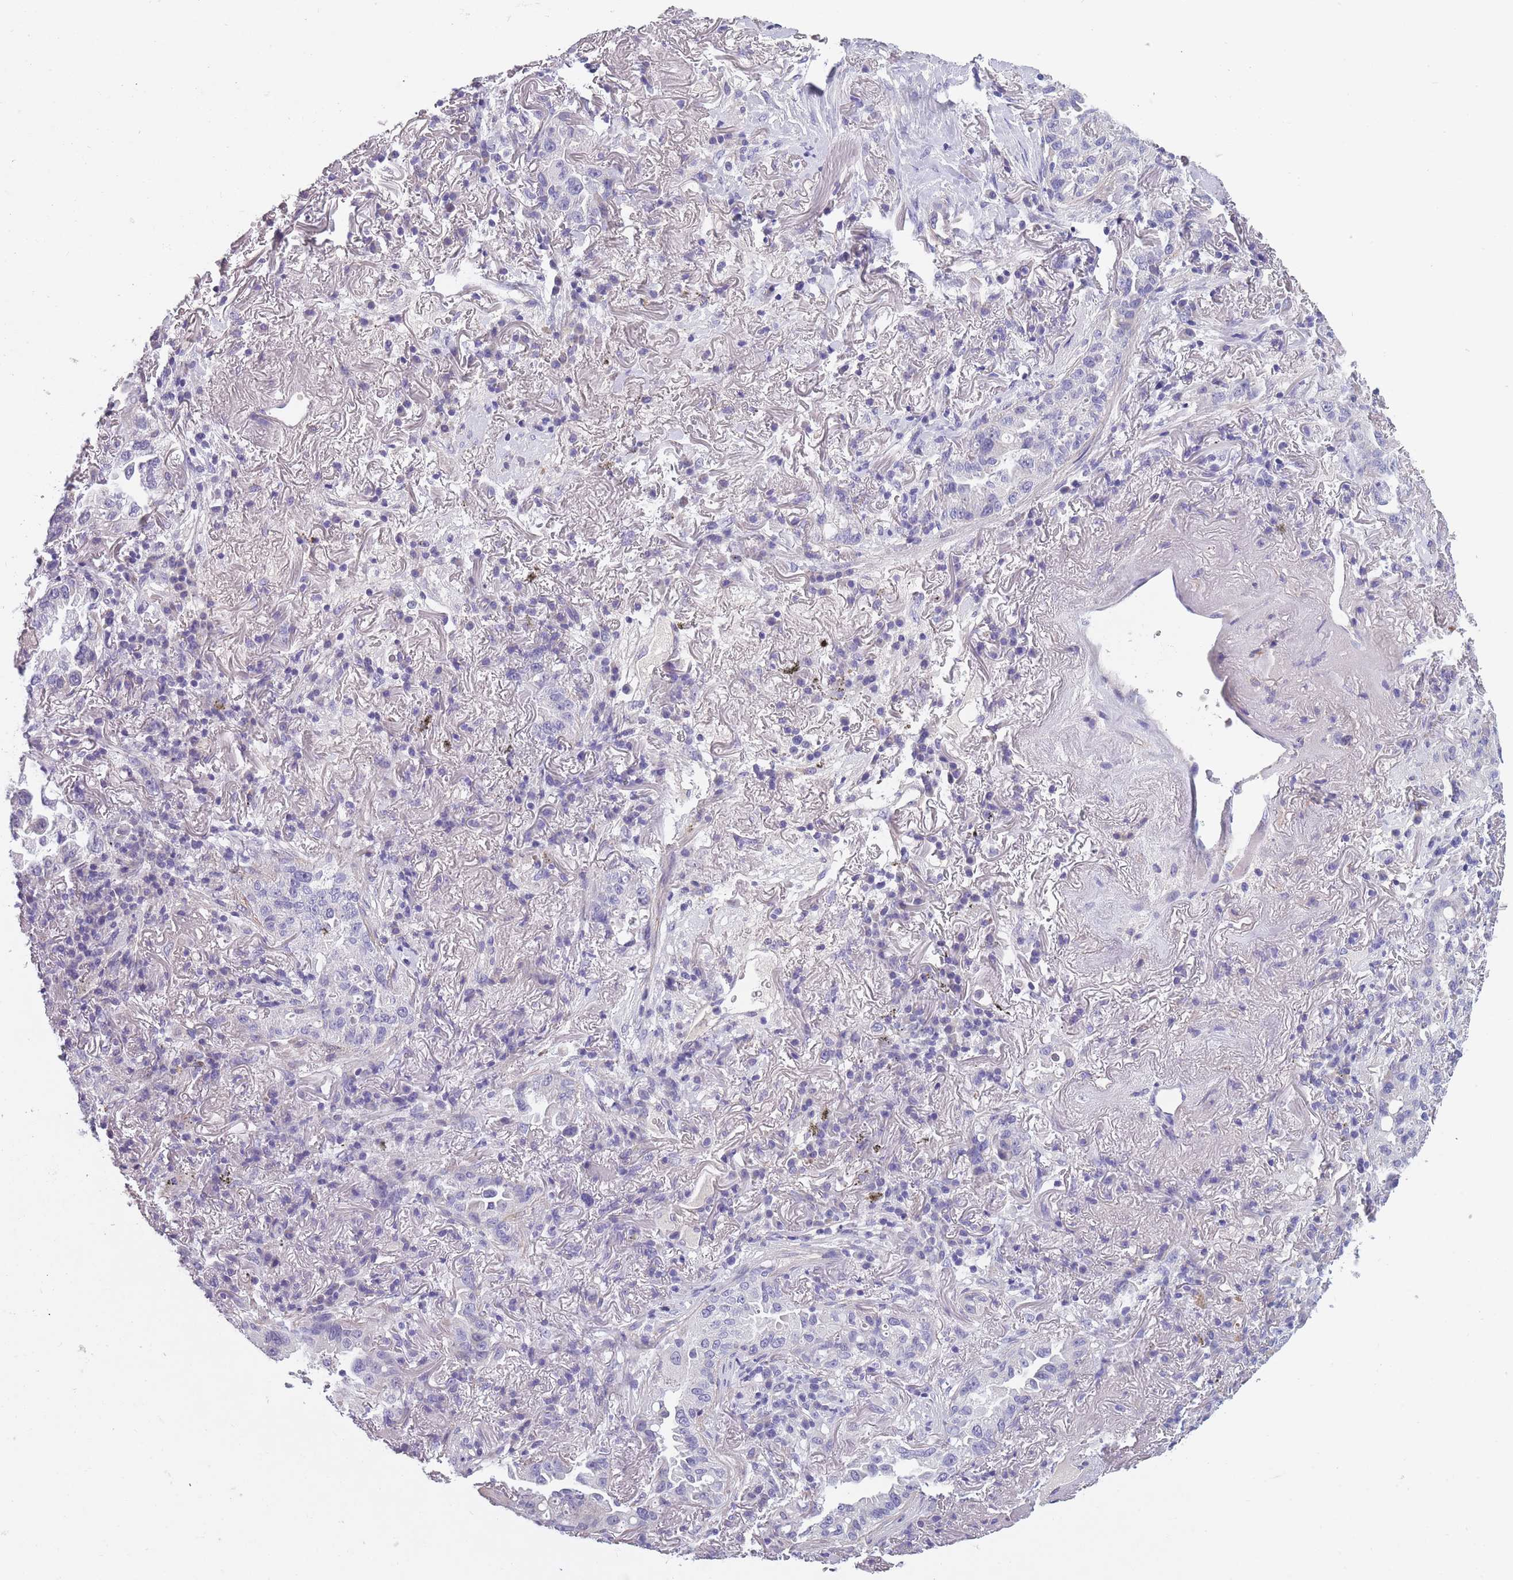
{"staining": {"intensity": "negative", "quantity": "none", "location": "none"}, "tissue": "lung cancer", "cell_type": "Tumor cells", "image_type": "cancer", "snomed": [{"axis": "morphology", "description": "Adenocarcinoma, NOS"}, {"axis": "topography", "description": "Lung"}], "caption": "Immunohistochemical staining of lung adenocarcinoma exhibits no significant staining in tumor cells.", "gene": "OR4C5", "patient": {"sex": "female", "age": 69}}